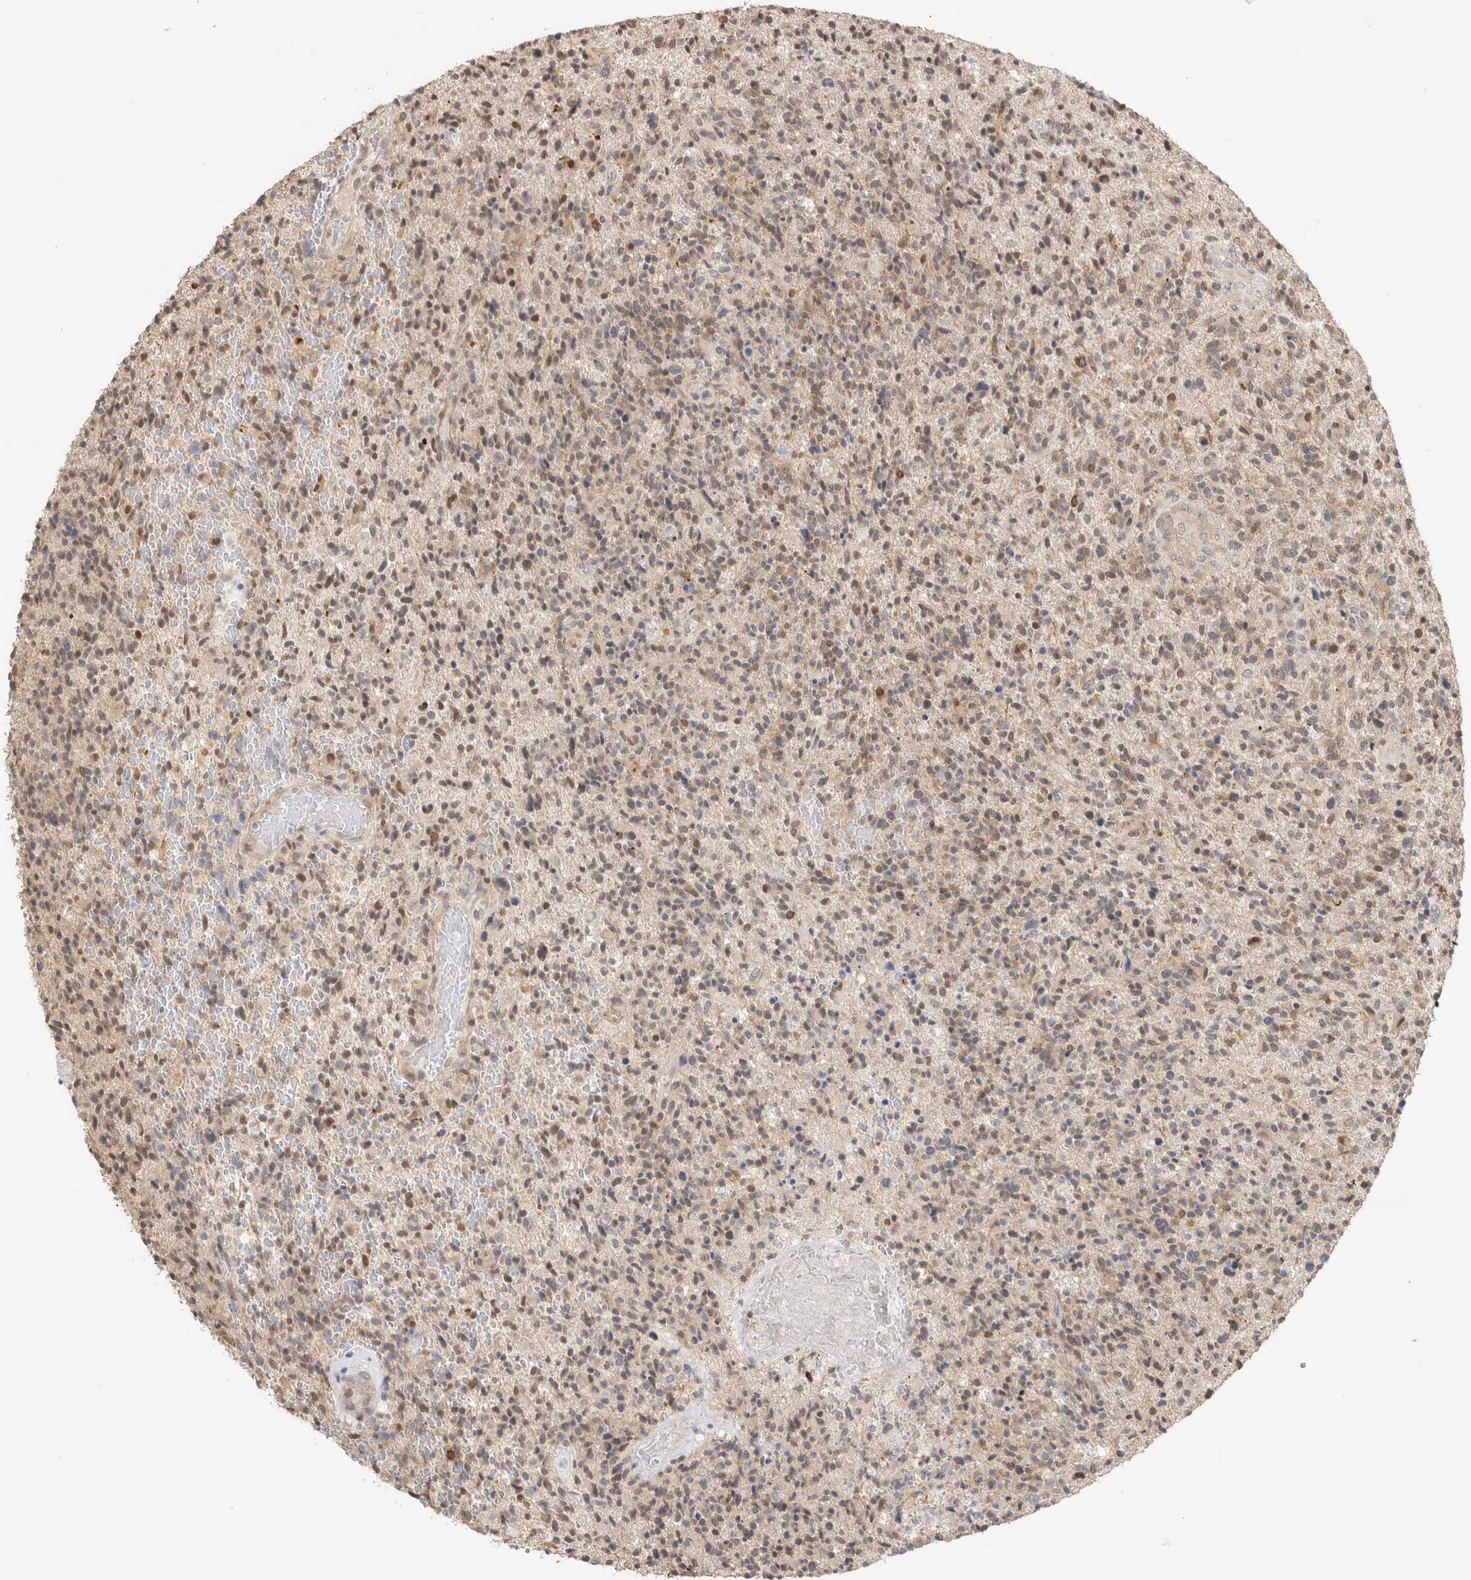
{"staining": {"intensity": "weak", "quantity": "<25%", "location": "cytoplasmic/membranous,nuclear"}, "tissue": "glioma", "cell_type": "Tumor cells", "image_type": "cancer", "snomed": [{"axis": "morphology", "description": "Glioma, malignant, High grade"}, {"axis": "topography", "description": "Brain"}], "caption": "There is no significant staining in tumor cells of glioma.", "gene": "SYDE2", "patient": {"sex": "male", "age": 72}}